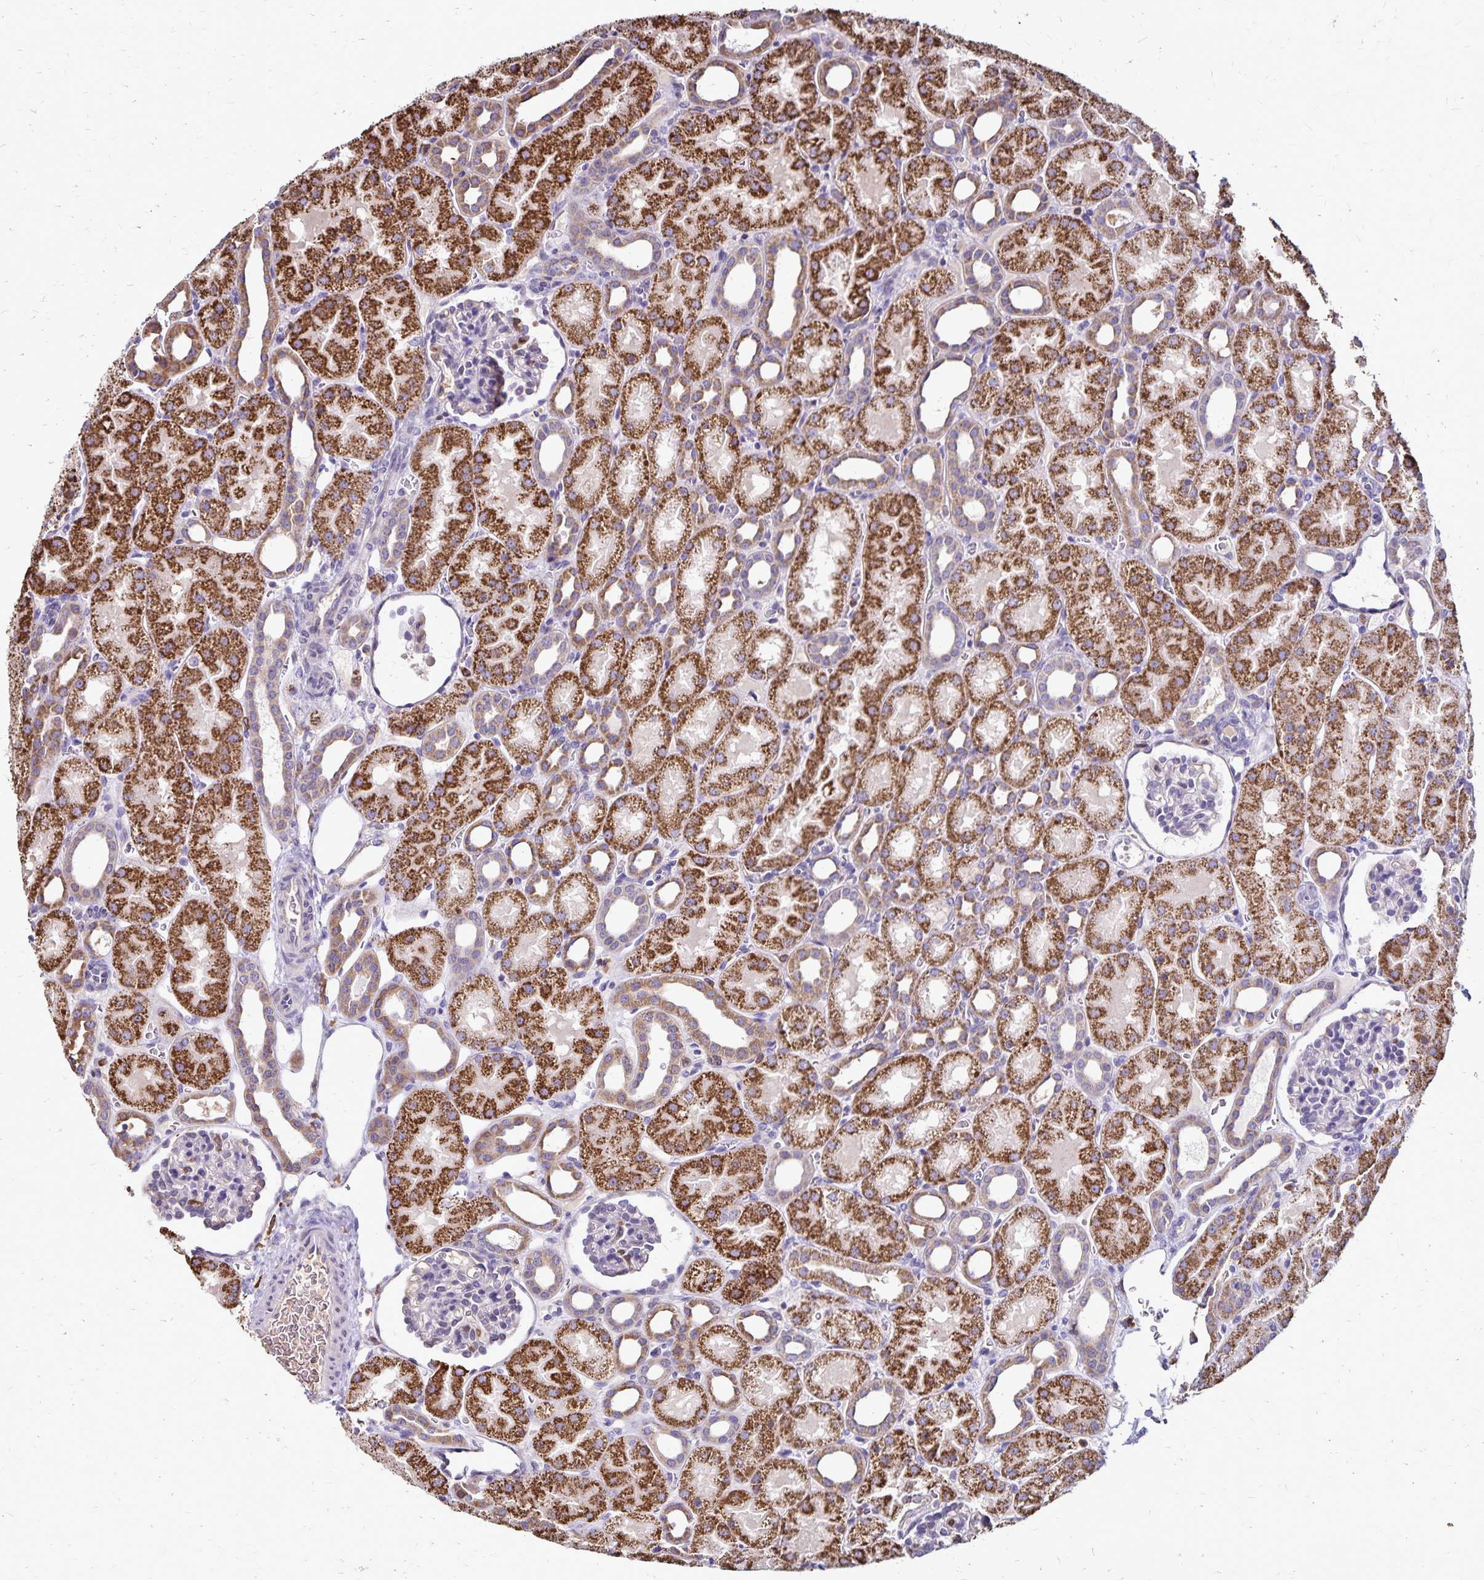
{"staining": {"intensity": "negative", "quantity": "none", "location": "none"}, "tissue": "kidney", "cell_type": "Cells in glomeruli", "image_type": "normal", "snomed": [{"axis": "morphology", "description": "Normal tissue, NOS"}, {"axis": "topography", "description": "Kidney"}], "caption": "This photomicrograph is of unremarkable kidney stained with IHC to label a protein in brown with the nuclei are counter-stained blue. There is no staining in cells in glomeruli. (Immunohistochemistry, brightfield microscopy, high magnification).", "gene": "NAGPA", "patient": {"sex": "male", "age": 2}}